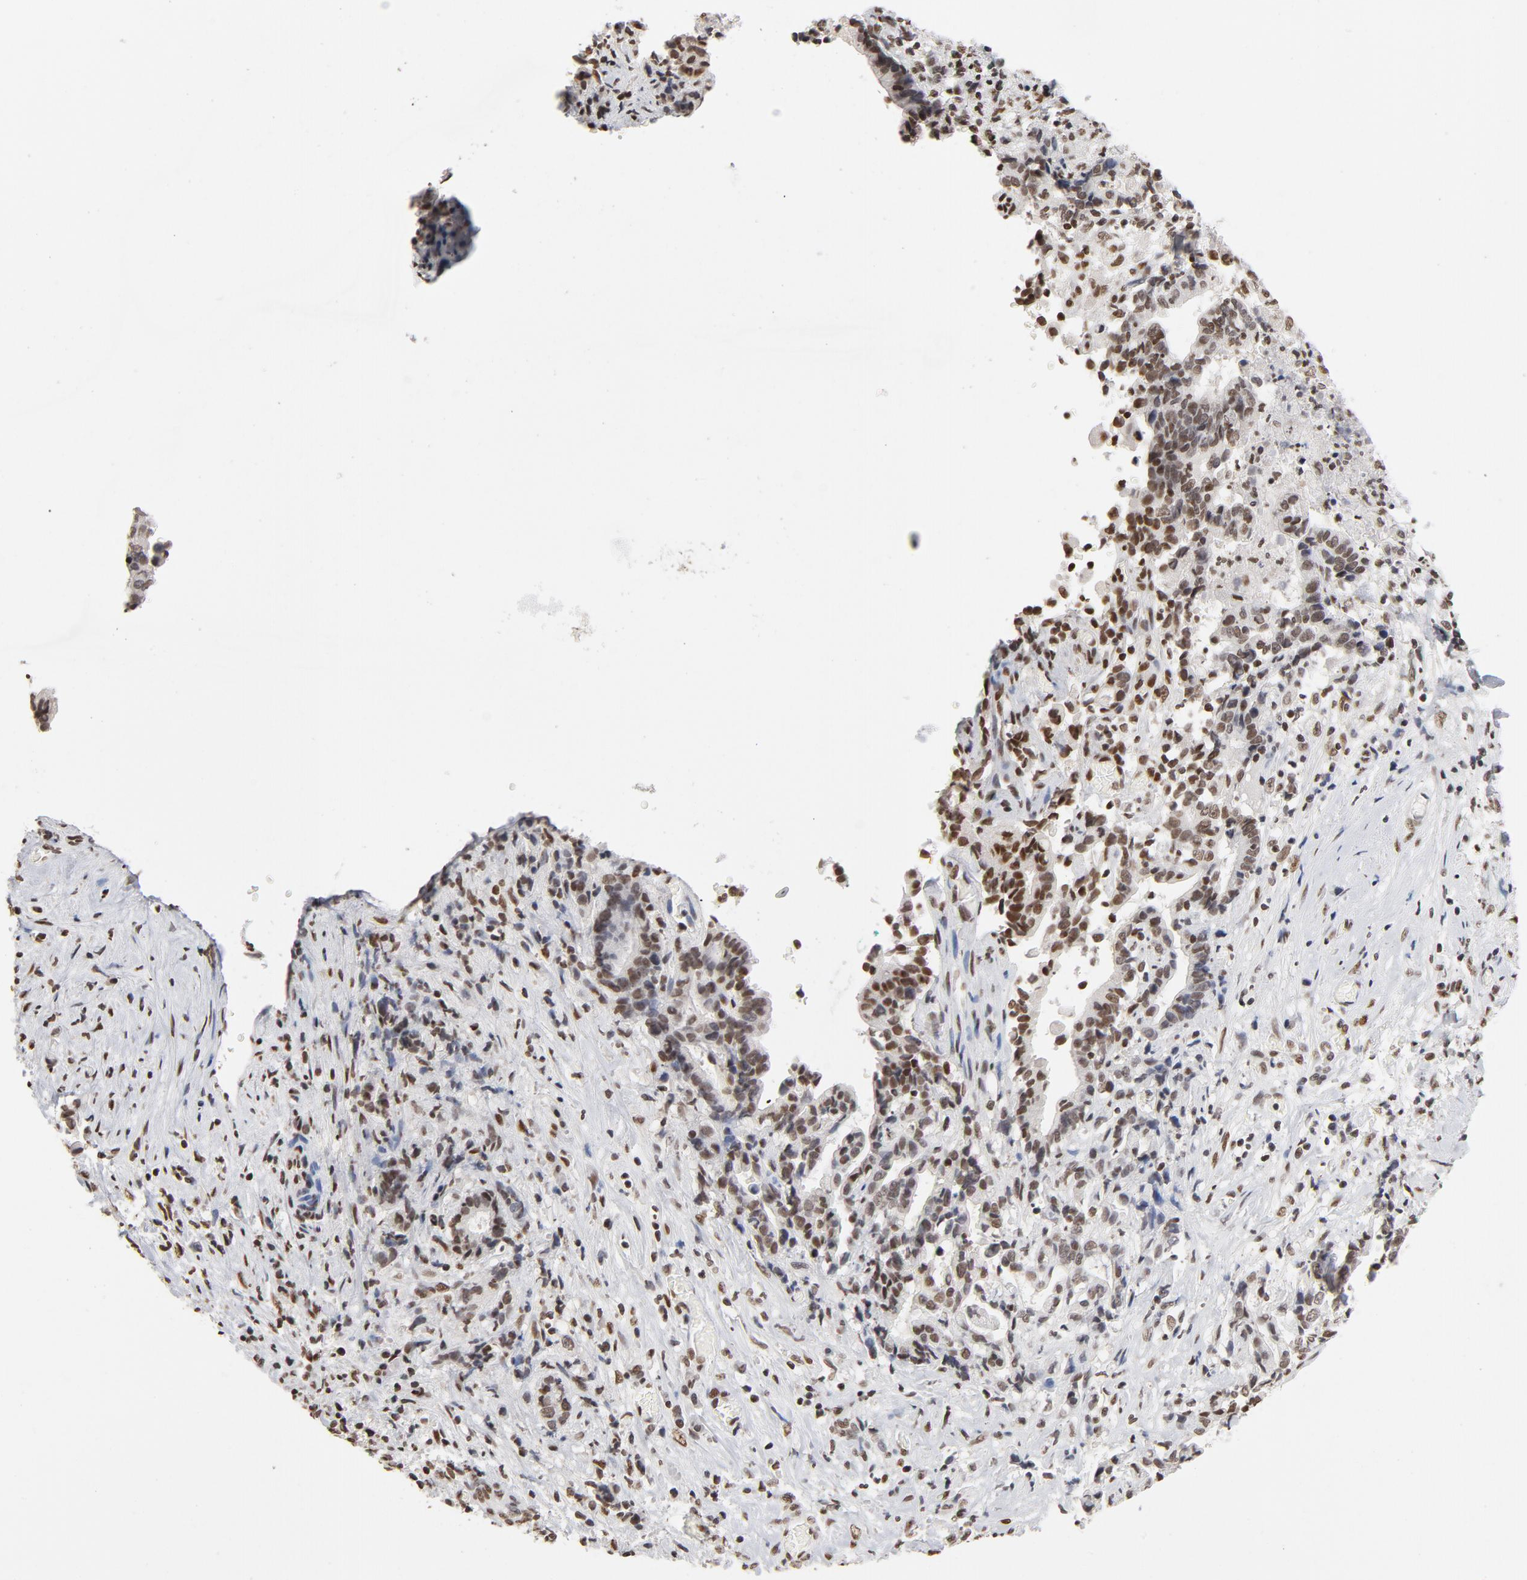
{"staining": {"intensity": "moderate", "quantity": ">75%", "location": "nuclear"}, "tissue": "liver cancer", "cell_type": "Tumor cells", "image_type": "cancer", "snomed": [{"axis": "morphology", "description": "Cholangiocarcinoma"}, {"axis": "topography", "description": "Liver"}], "caption": "Liver cancer (cholangiocarcinoma) stained with a brown dye displays moderate nuclear positive expression in approximately >75% of tumor cells.", "gene": "TP53BP1", "patient": {"sex": "male", "age": 57}}